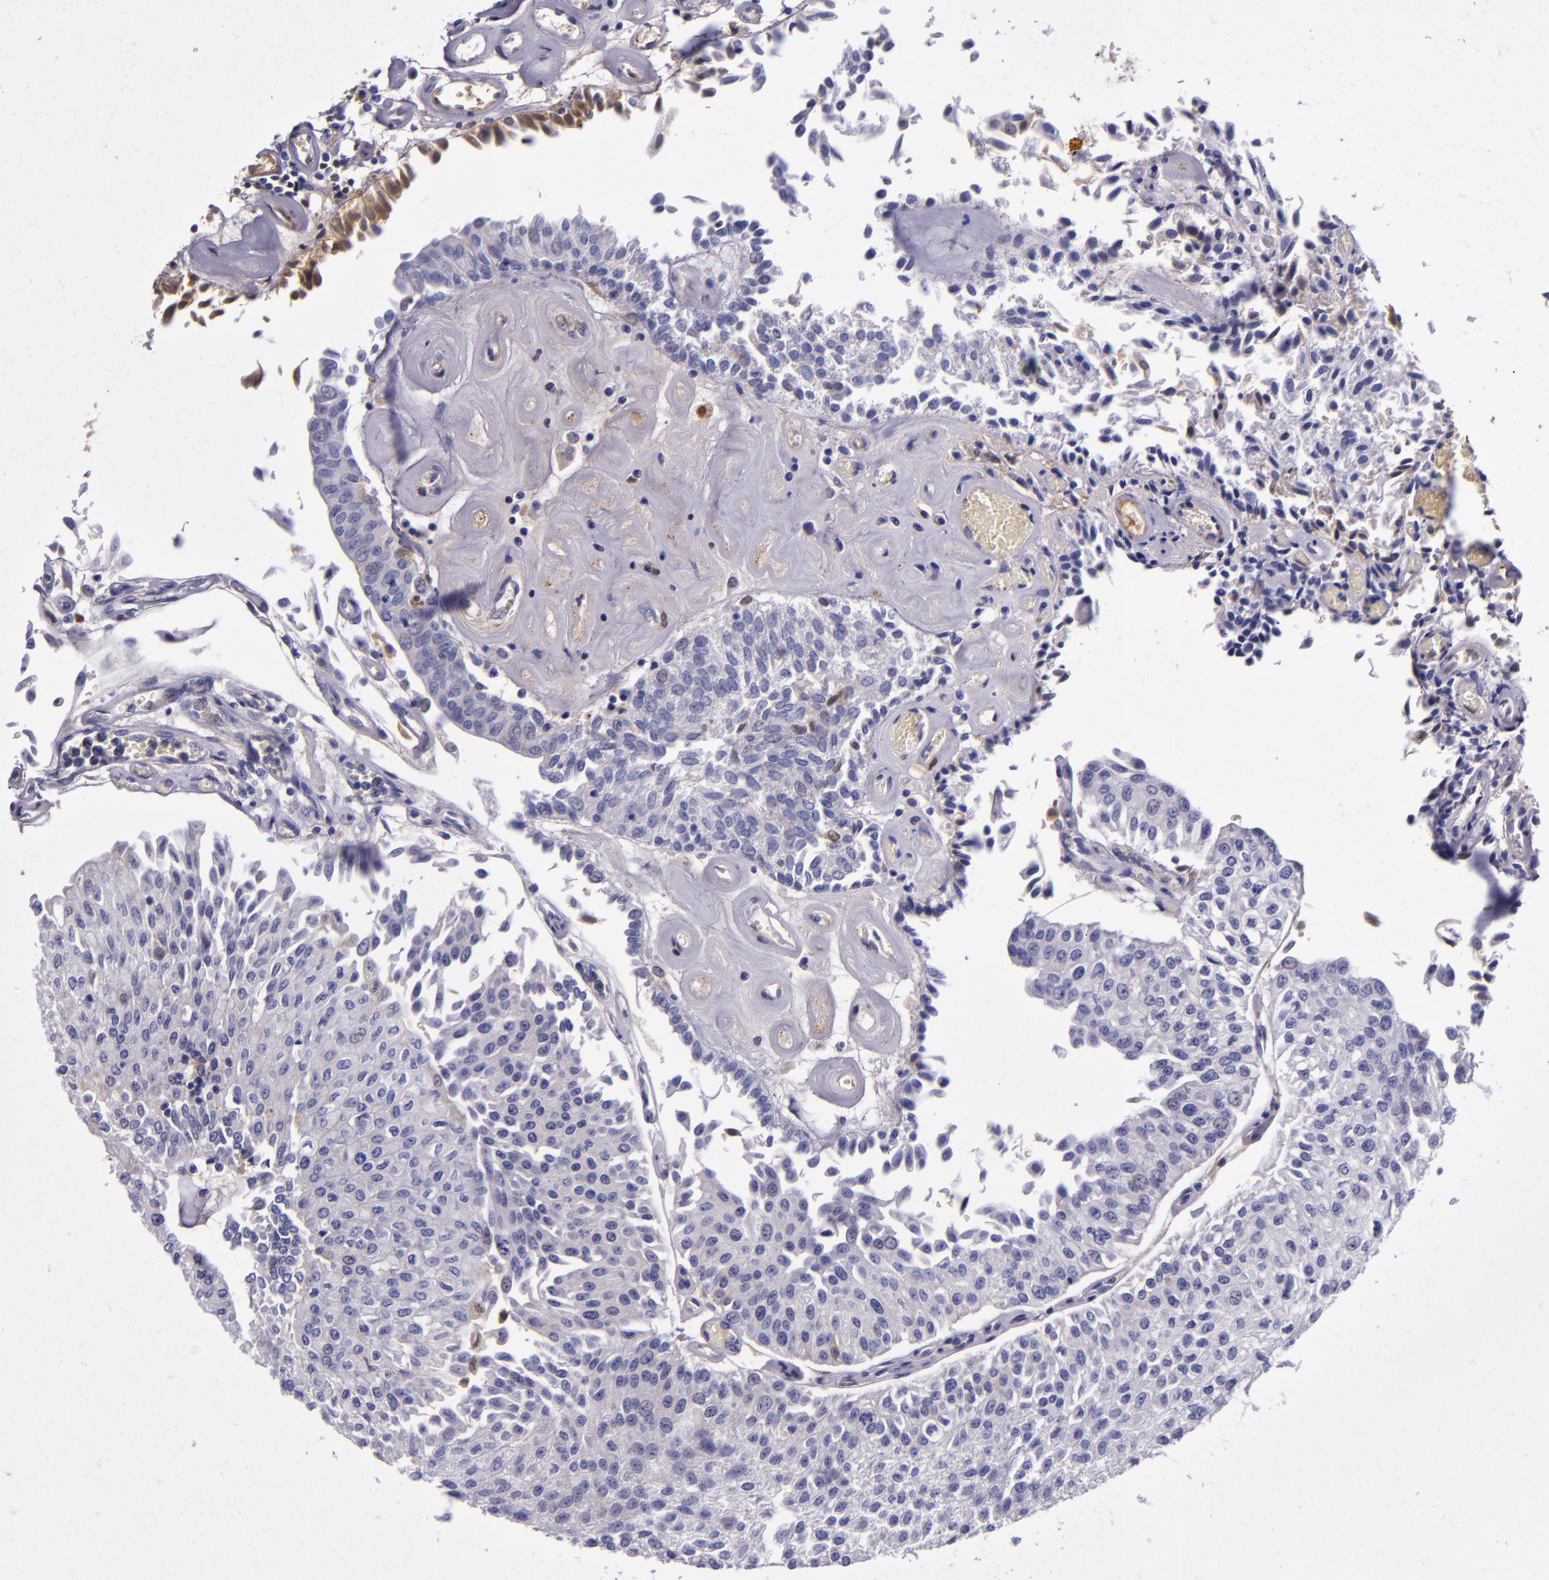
{"staining": {"intensity": "weak", "quantity": "25%-75%", "location": "cytoplasmic/membranous"}, "tissue": "urothelial cancer", "cell_type": "Tumor cells", "image_type": "cancer", "snomed": [{"axis": "morphology", "description": "Urothelial carcinoma, Low grade"}, {"axis": "topography", "description": "Urinary bladder"}], "caption": "Tumor cells exhibit weak cytoplasmic/membranous positivity in about 25%-75% of cells in urothelial cancer.", "gene": "CLEC3B", "patient": {"sex": "male", "age": 86}}